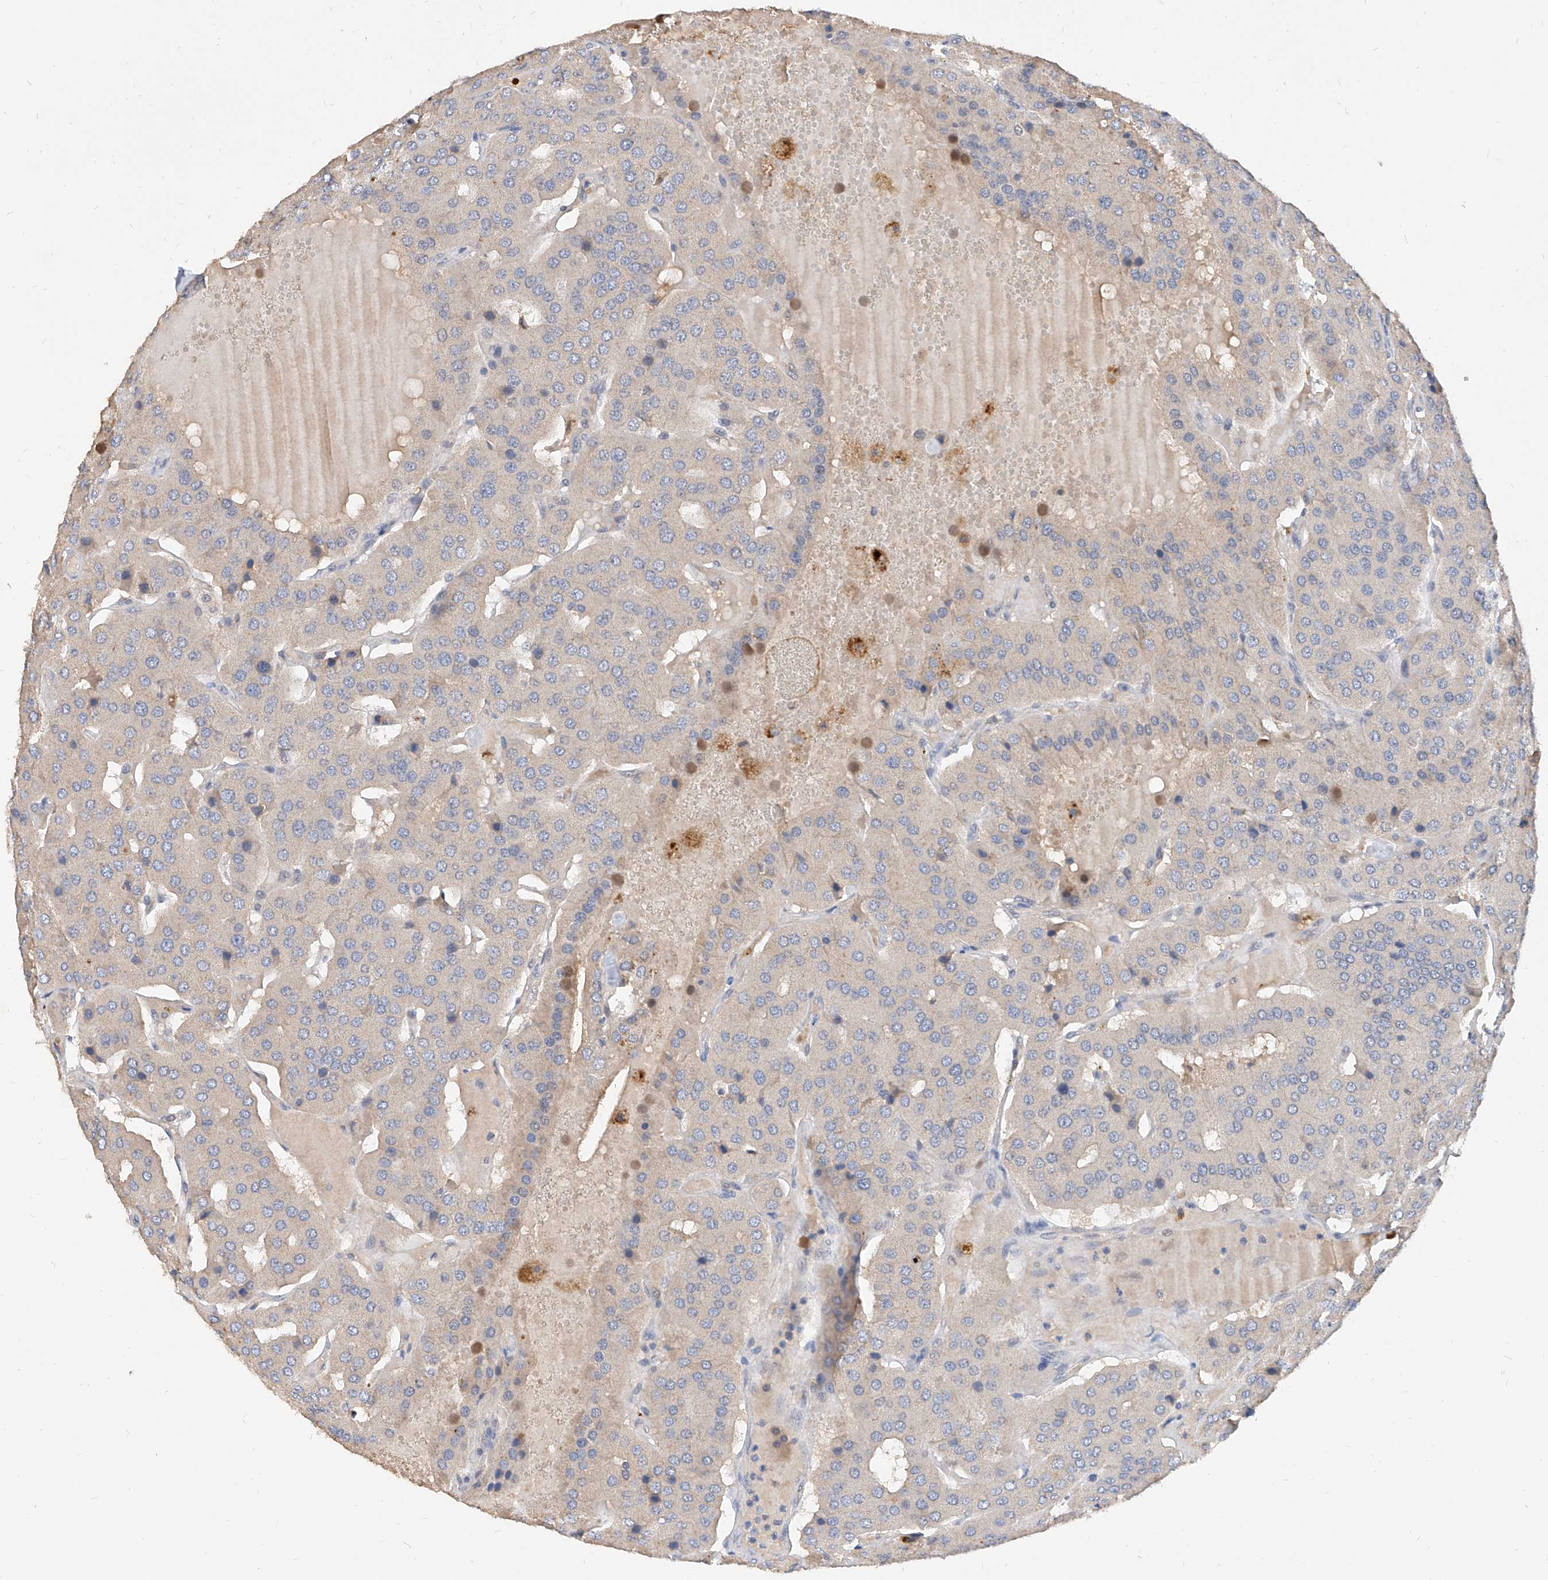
{"staining": {"intensity": "negative", "quantity": "none", "location": "none"}, "tissue": "parathyroid gland", "cell_type": "Glandular cells", "image_type": "normal", "snomed": [{"axis": "morphology", "description": "Normal tissue, NOS"}, {"axis": "morphology", "description": "Adenoma, NOS"}, {"axis": "topography", "description": "Parathyroid gland"}], "caption": "IHC of normal human parathyroid gland displays no staining in glandular cells. (DAB (3,3'-diaminobenzidine) immunohistochemistry (IHC), high magnification).", "gene": "CARMIL3", "patient": {"sex": "female", "age": 86}}